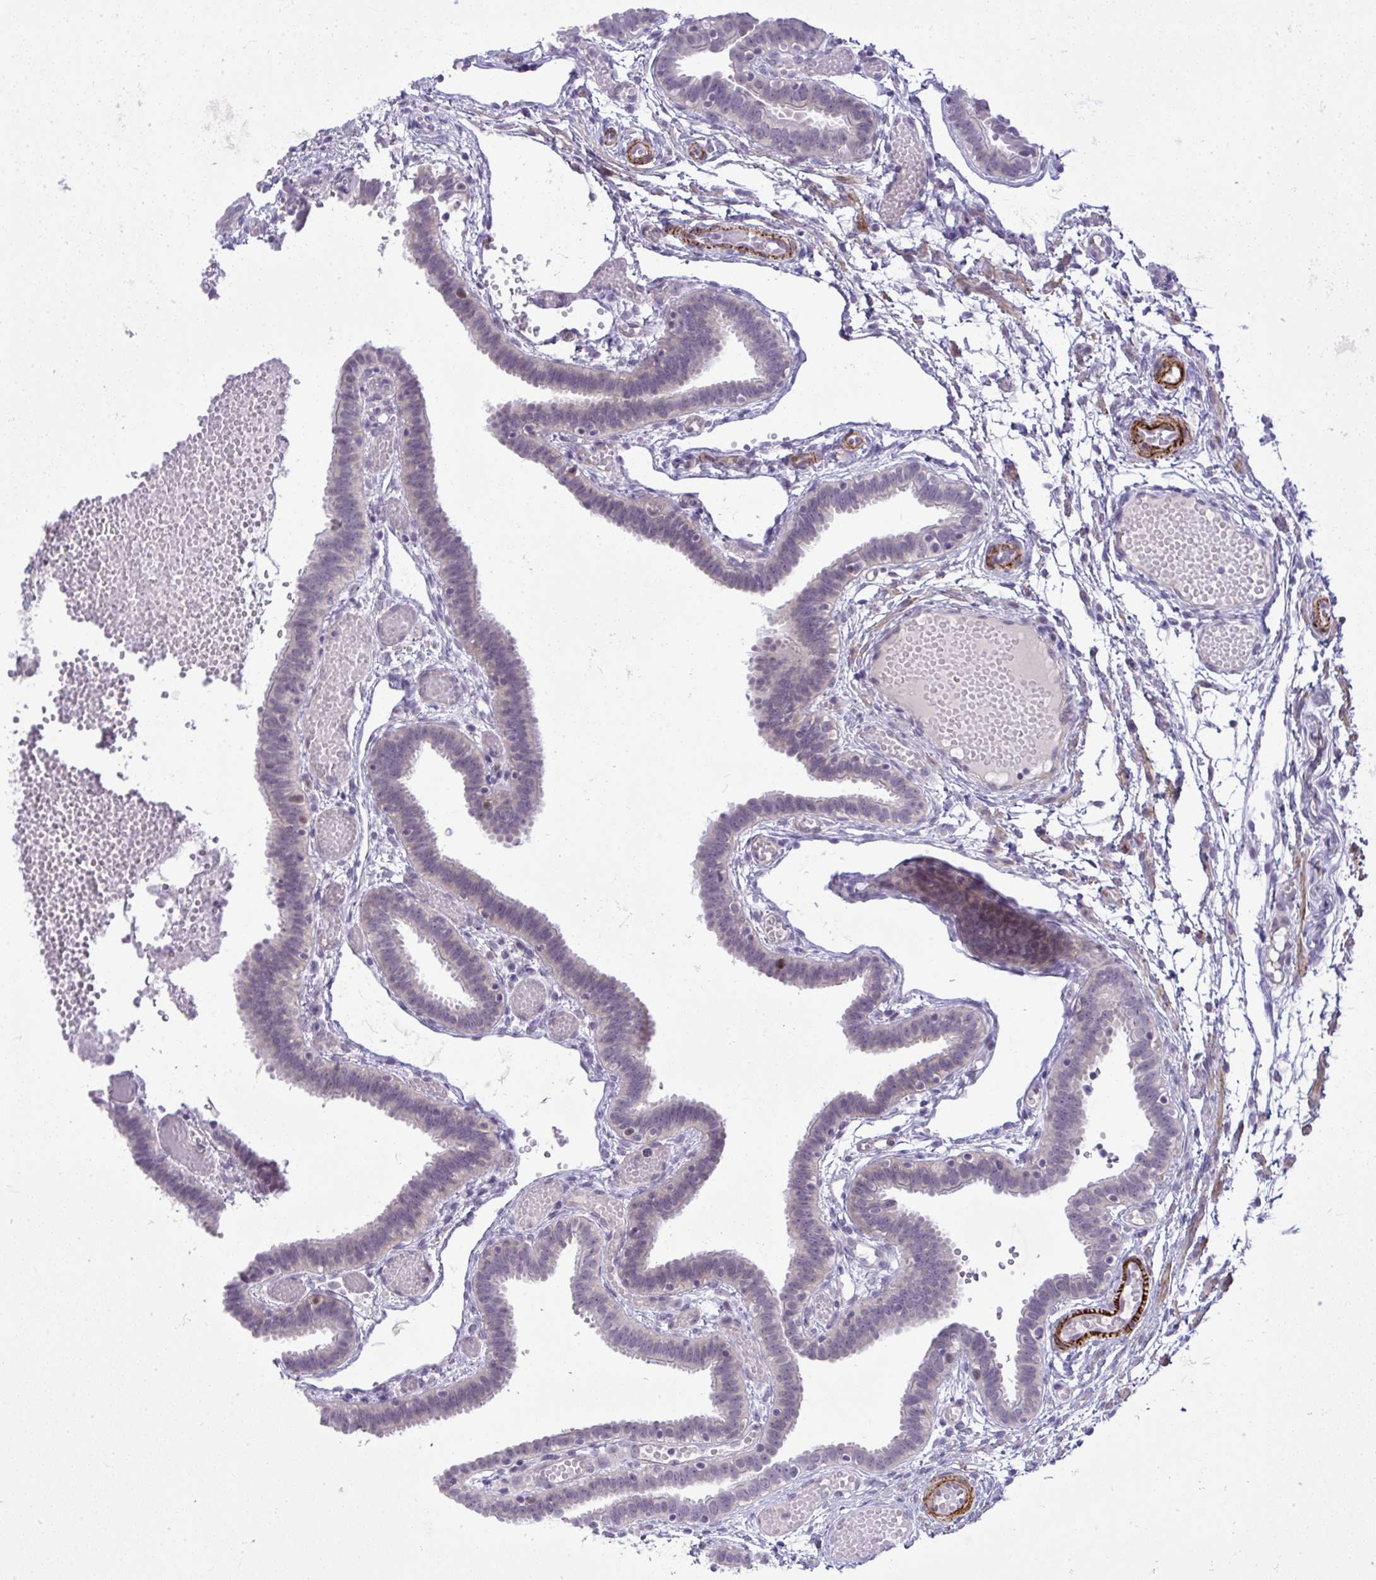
{"staining": {"intensity": "negative", "quantity": "none", "location": "none"}, "tissue": "fallopian tube", "cell_type": "Glandular cells", "image_type": "normal", "snomed": [{"axis": "morphology", "description": "Normal tissue, NOS"}, {"axis": "topography", "description": "Fallopian tube"}], "caption": "Micrograph shows no significant protein positivity in glandular cells of normal fallopian tube.", "gene": "UBE2S", "patient": {"sex": "female", "age": 37}}